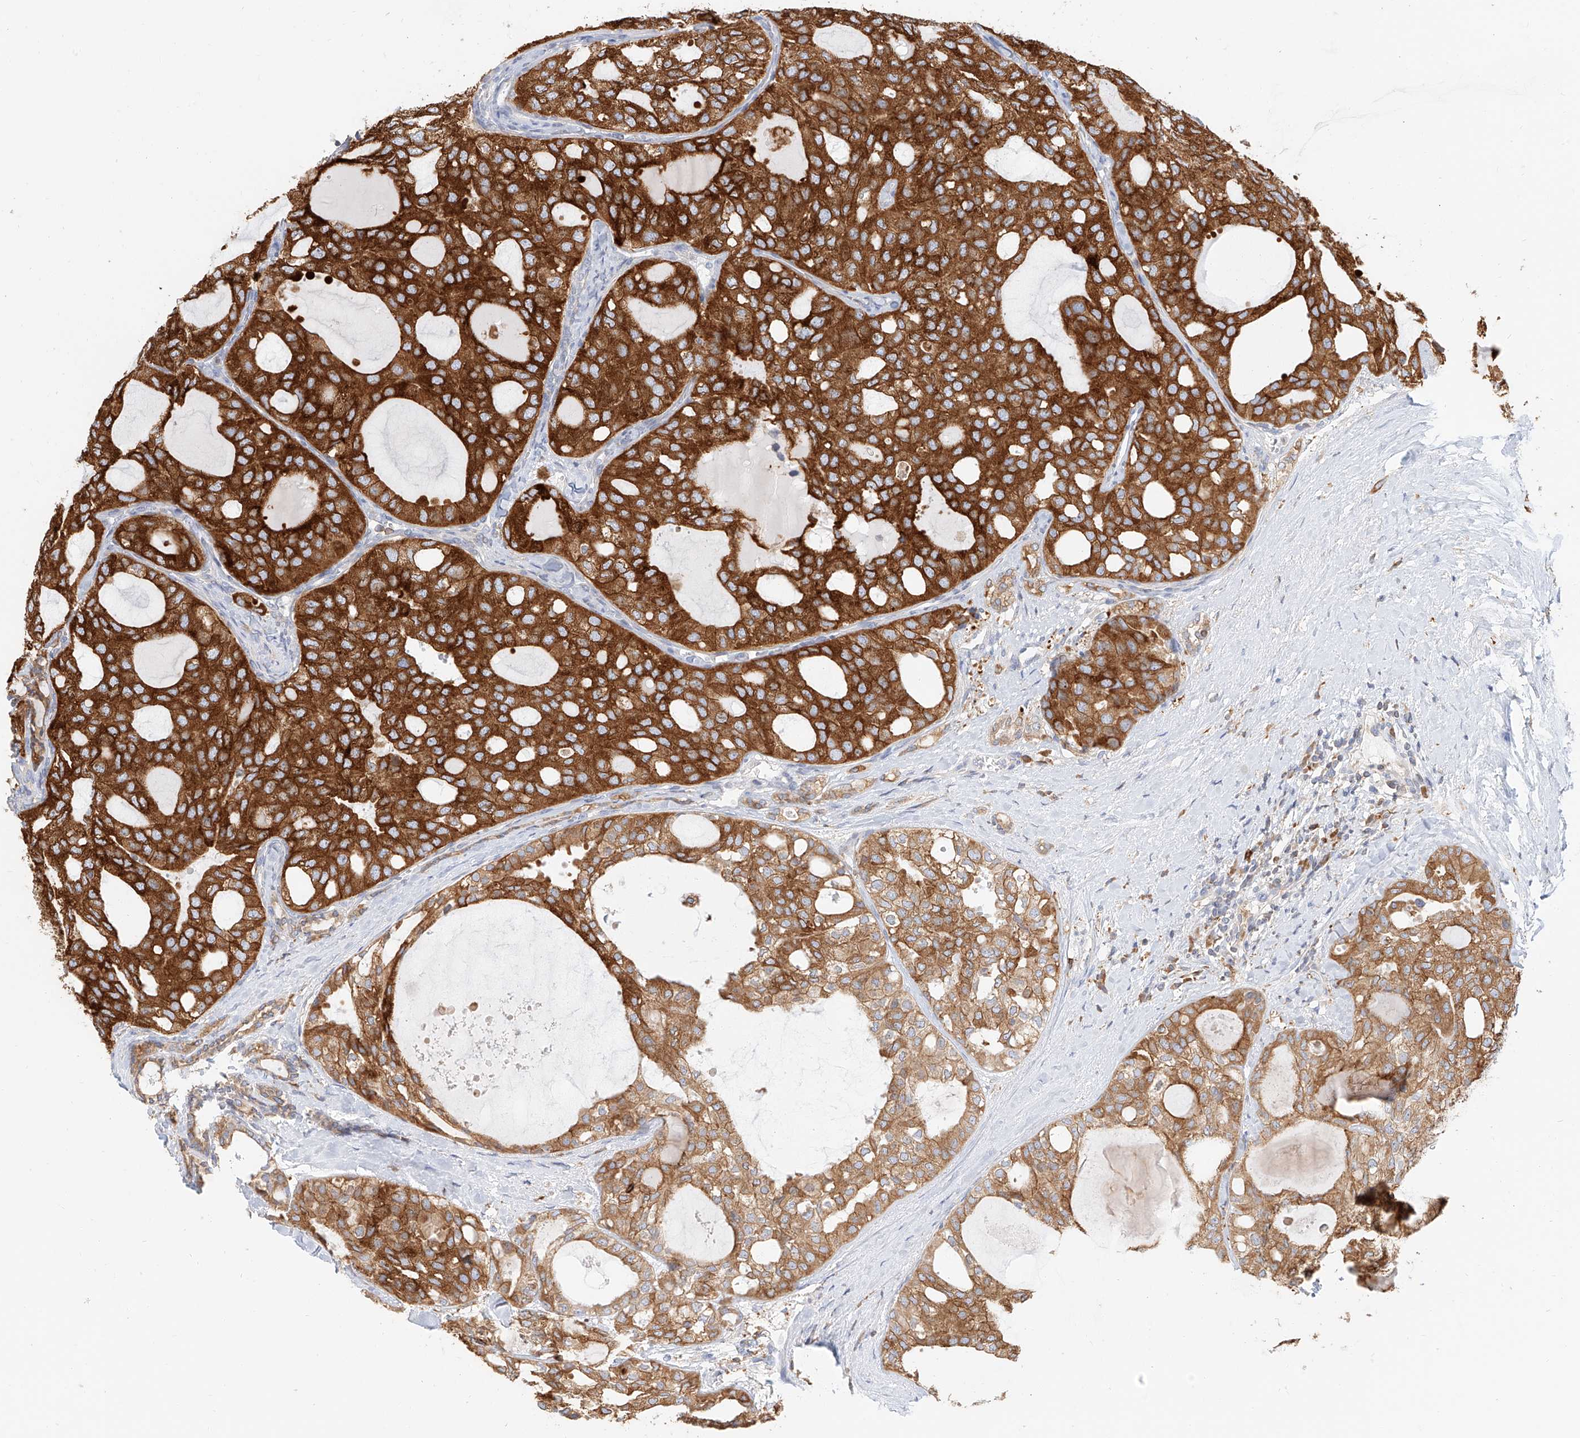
{"staining": {"intensity": "strong", "quantity": ">75%", "location": "cytoplasmic/membranous"}, "tissue": "thyroid cancer", "cell_type": "Tumor cells", "image_type": "cancer", "snomed": [{"axis": "morphology", "description": "Follicular adenoma carcinoma, NOS"}, {"axis": "topography", "description": "Thyroid gland"}], "caption": "The immunohistochemical stain labels strong cytoplasmic/membranous staining in tumor cells of thyroid follicular adenoma carcinoma tissue.", "gene": "DHRS7", "patient": {"sex": "male", "age": 75}}